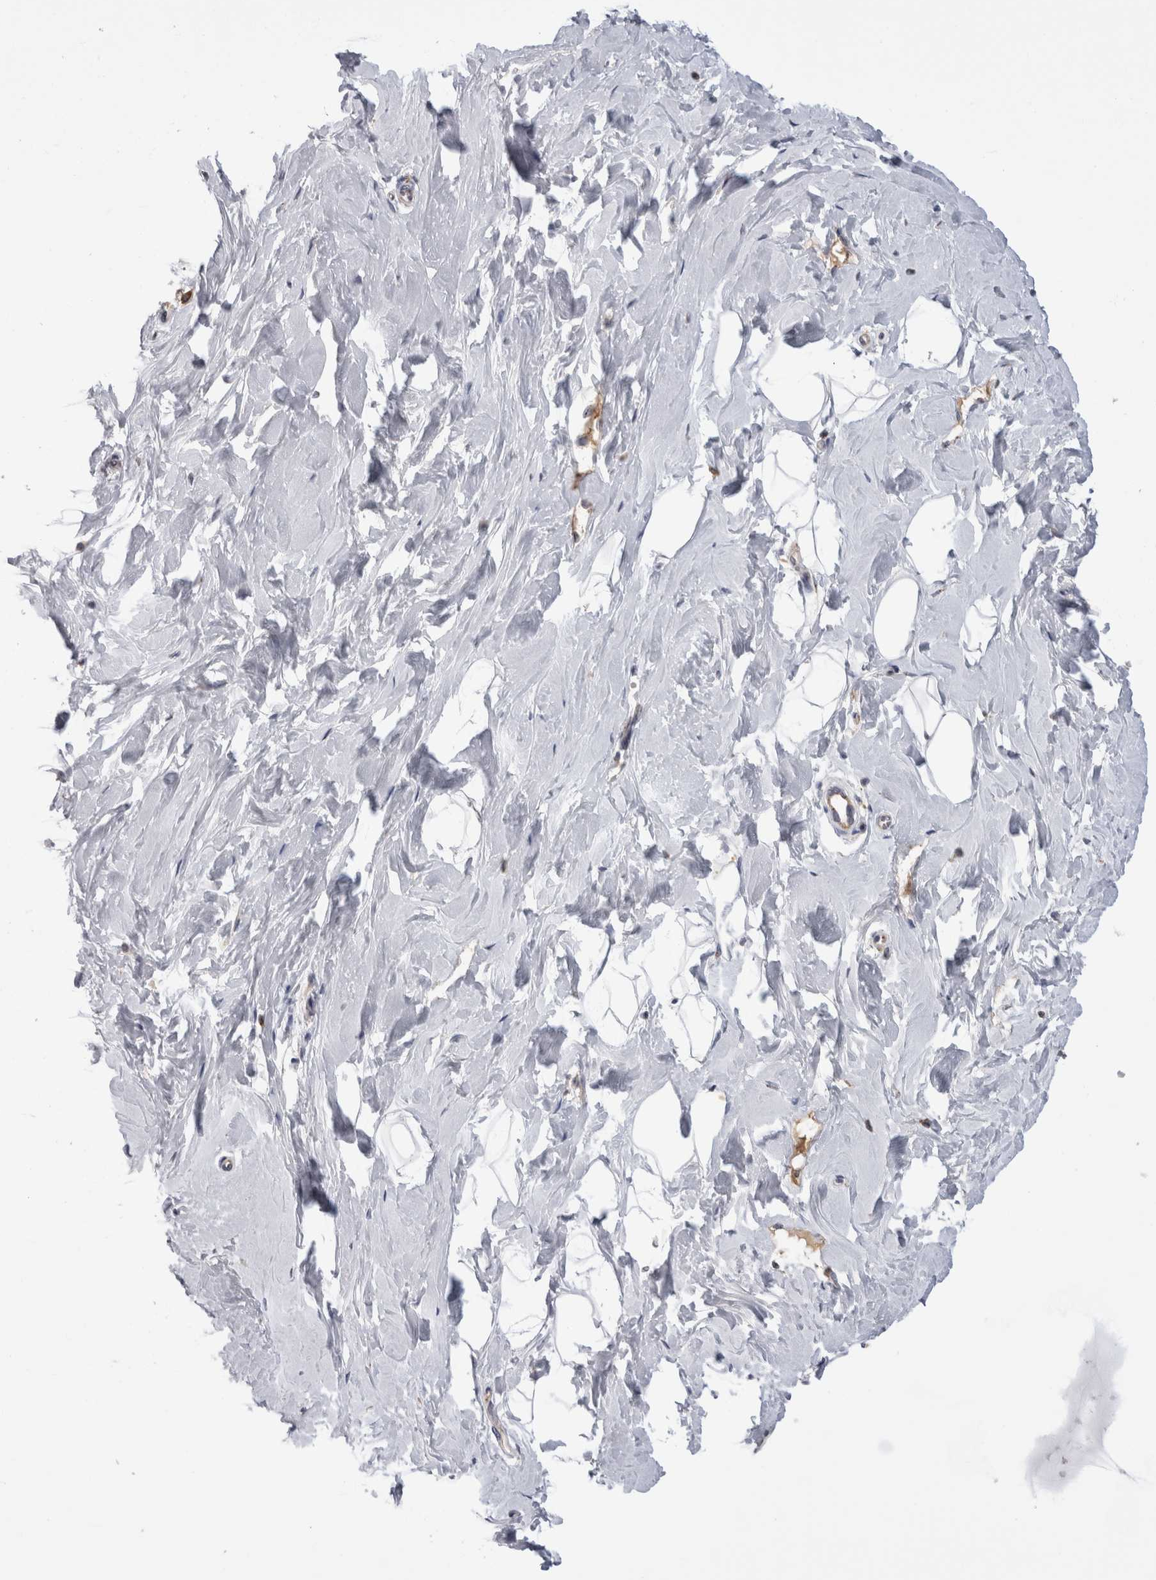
{"staining": {"intensity": "negative", "quantity": "none", "location": "none"}, "tissue": "breast", "cell_type": "Adipocytes", "image_type": "normal", "snomed": [{"axis": "morphology", "description": "Normal tissue, NOS"}, {"axis": "topography", "description": "Breast"}], "caption": "DAB immunohistochemical staining of normal human breast reveals no significant expression in adipocytes.", "gene": "ZNF341", "patient": {"sex": "female", "age": 23}}